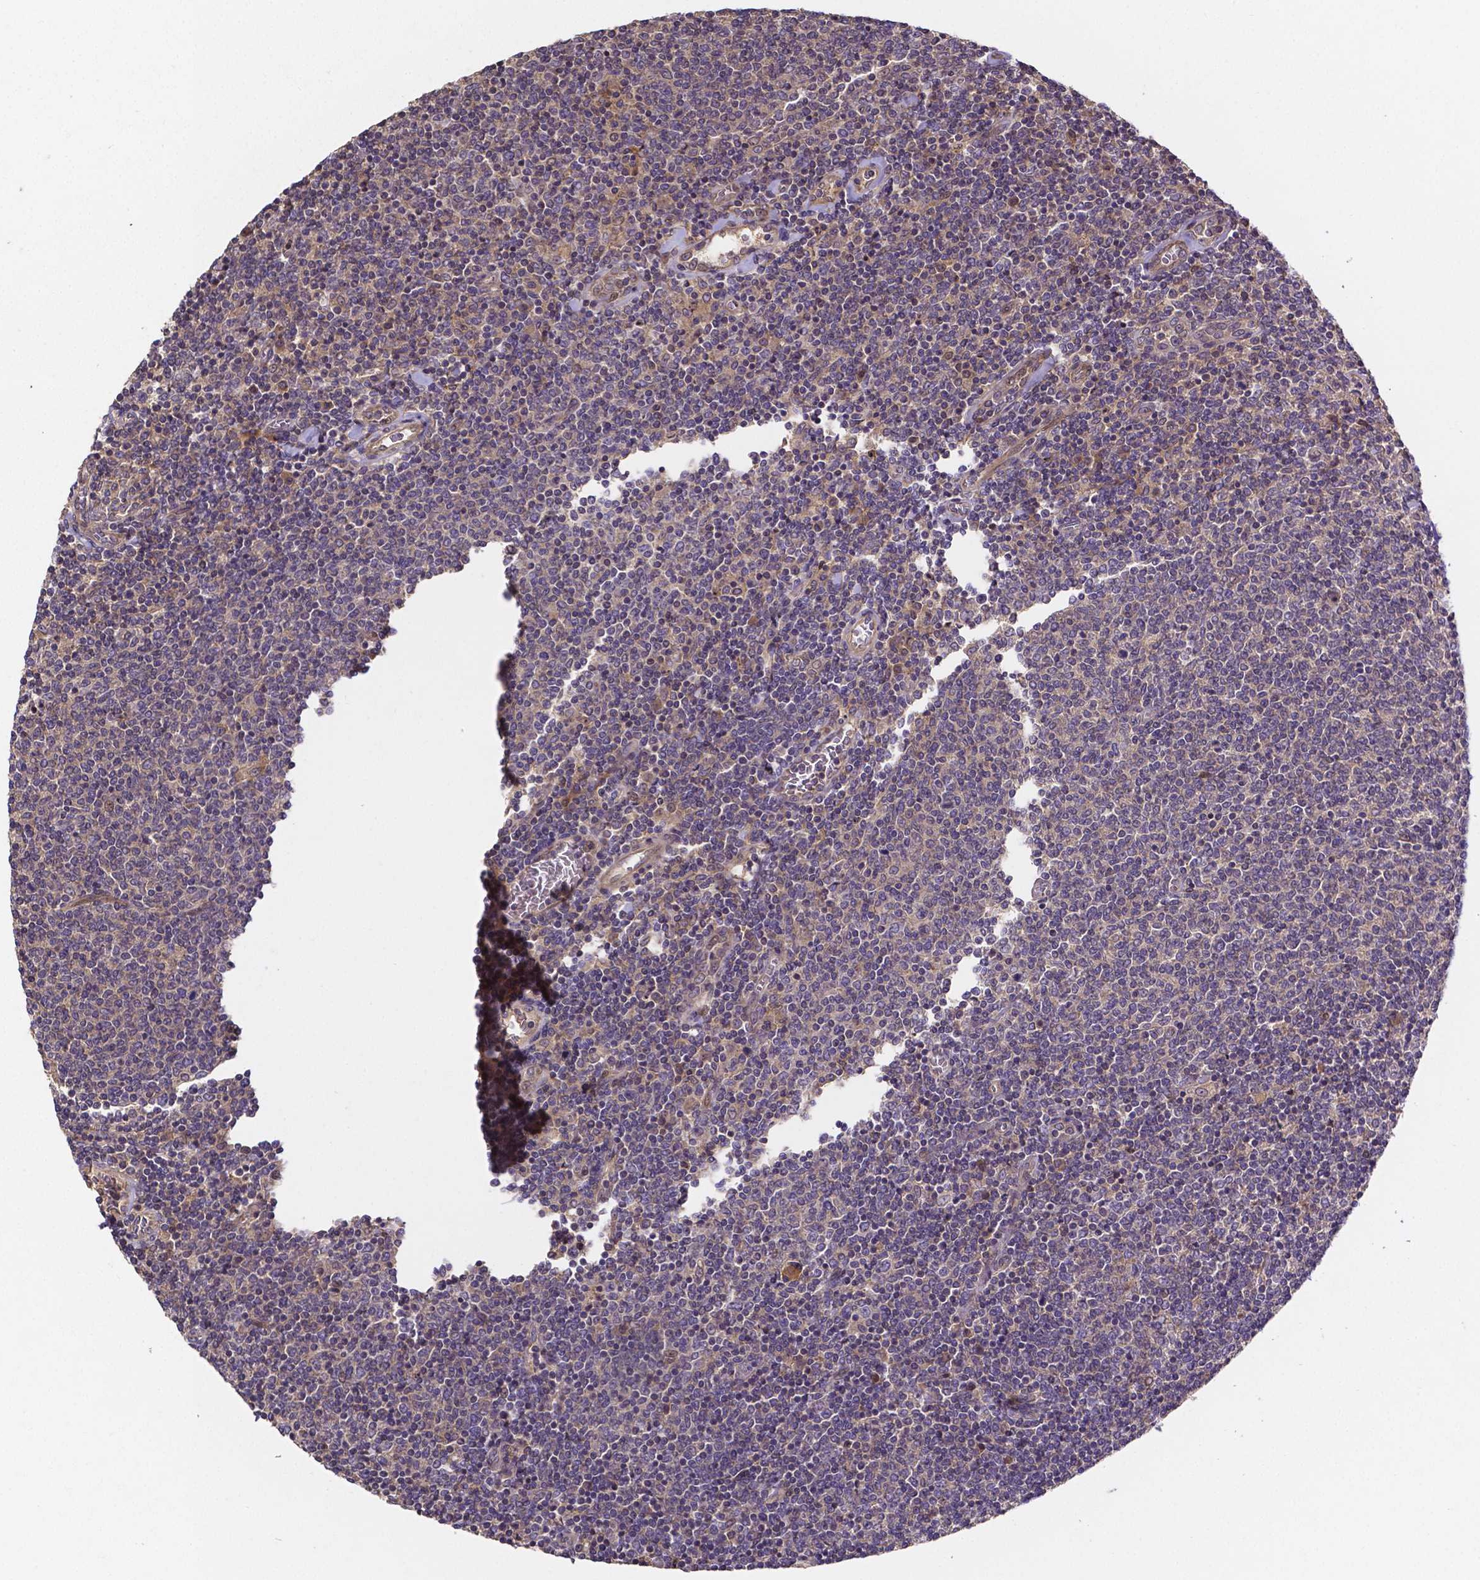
{"staining": {"intensity": "negative", "quantity": "none", "location": "none"}, "tissue": "lymphoma", "cell_type": "Tumor cells", "image_type": "cancer", "snomed": [{"axis": "morphology", "description": "Malignant lymphoma, non-Hodgkin's type, Low grade"}, {"axis": "topography", "description": "Lymph node"}], "caption": "Protein analysis of lymphoma reveals no significant expression in tumor cells.", "gene": "RNF123", "patient": {"sex": "male", "age": 52}}